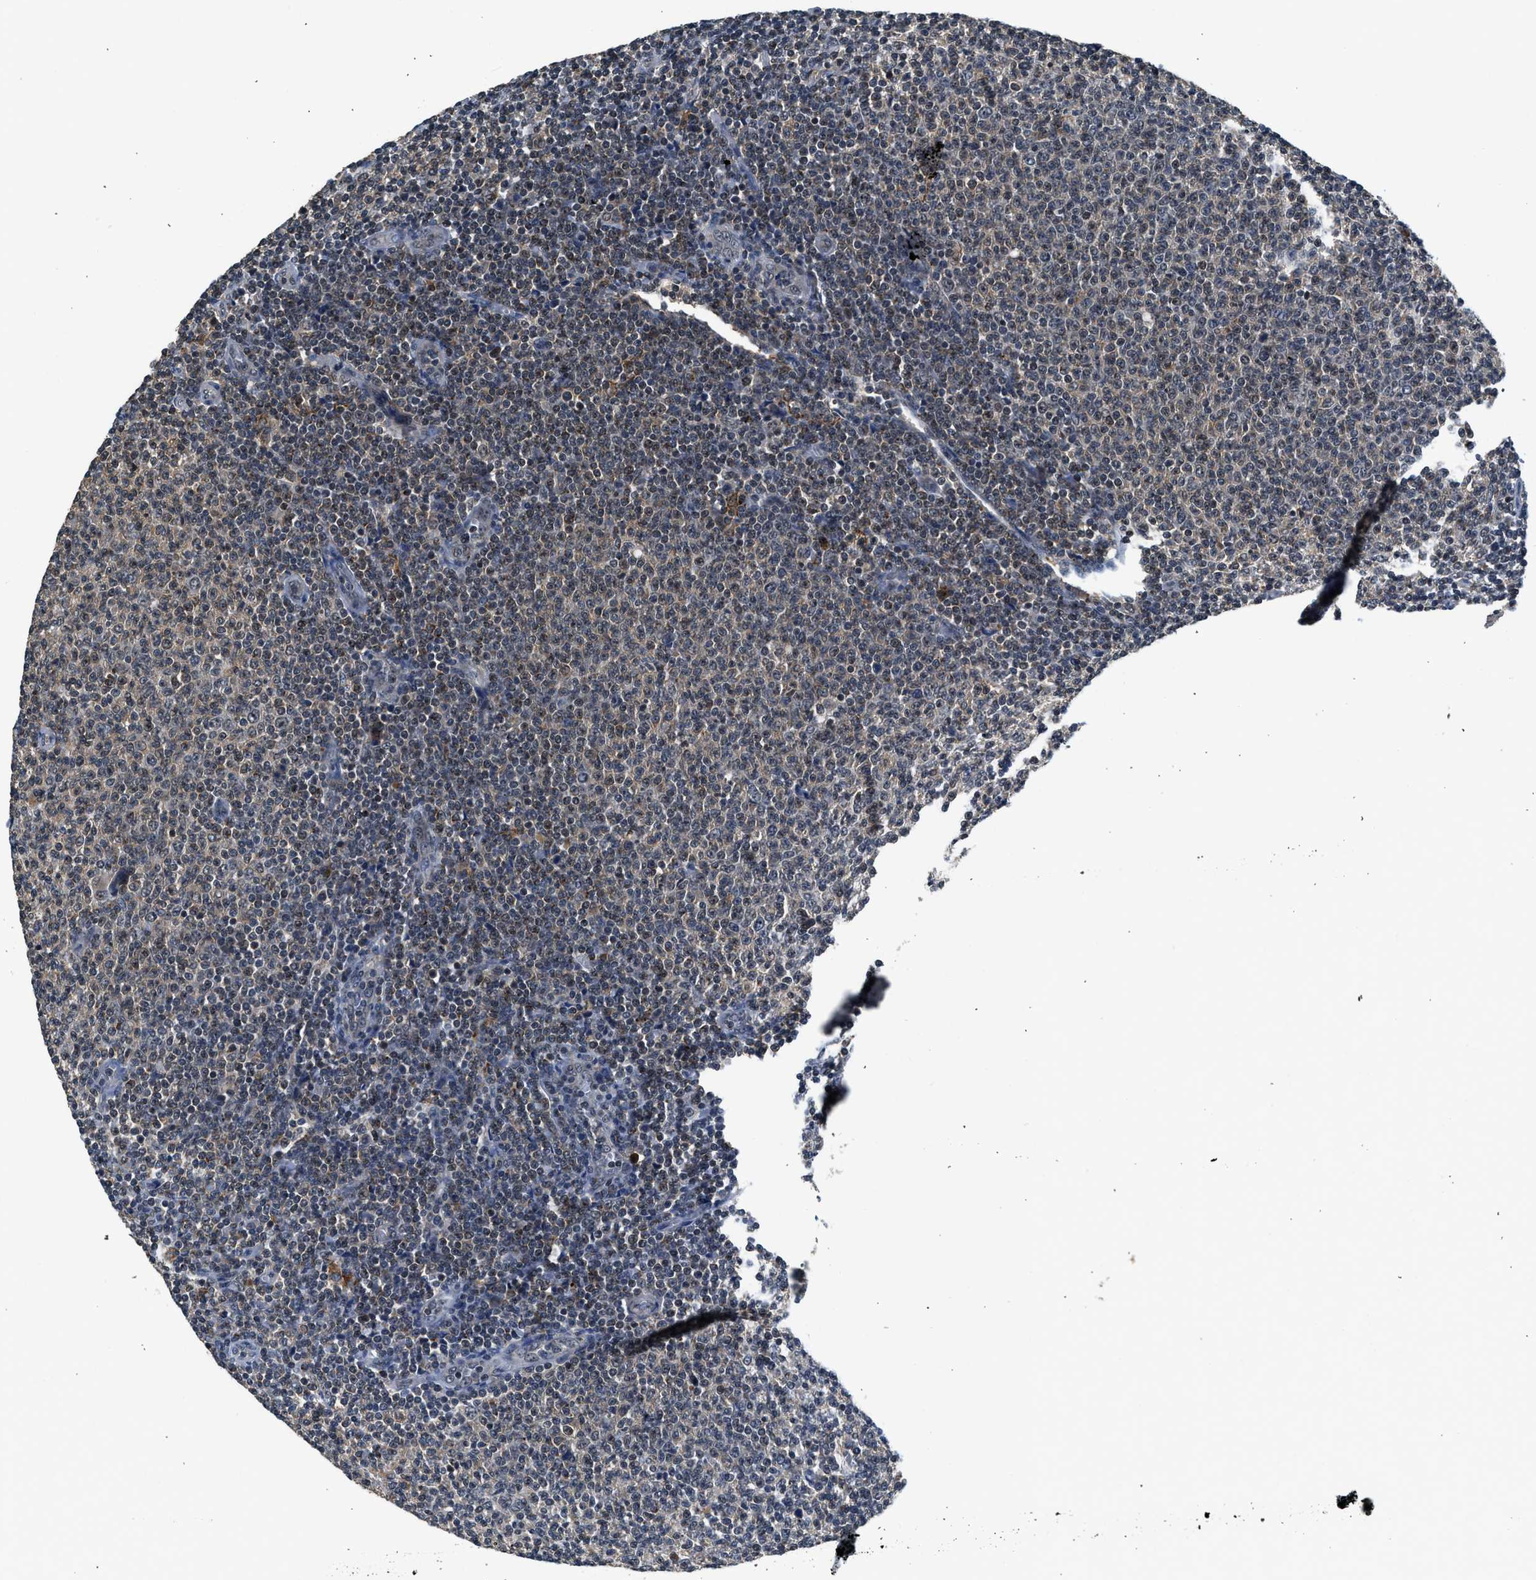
{"staining": {"intensity": "weak", "quantity": "25%-75%", "location": "nuclear"}, "tissue": "lymphoma", "cell_type": "Tumor cells", "image_type": "cancer", "snomed": [{"axis": "morphology", "description": "Malignant lymphoma, non-Hodgkin's type, Low grade"}, {"axis": "topography", "description": "Lymph node"}], "caption": "The photomicrograph demonstrates immunohistochemical staining of low-grade malignant lymphoma, non-Hodgkin's type. There is weak nuclear expression is identified in about 25%-75% of tumor cells. The staining was performed using DAB to visualize the protein expression in brown, while the nuclei were stained in blue with hematoxylin (Magnification: 20x).", "gene": "SLC15A4", "patient": {"sex": "male", "age": 66}}